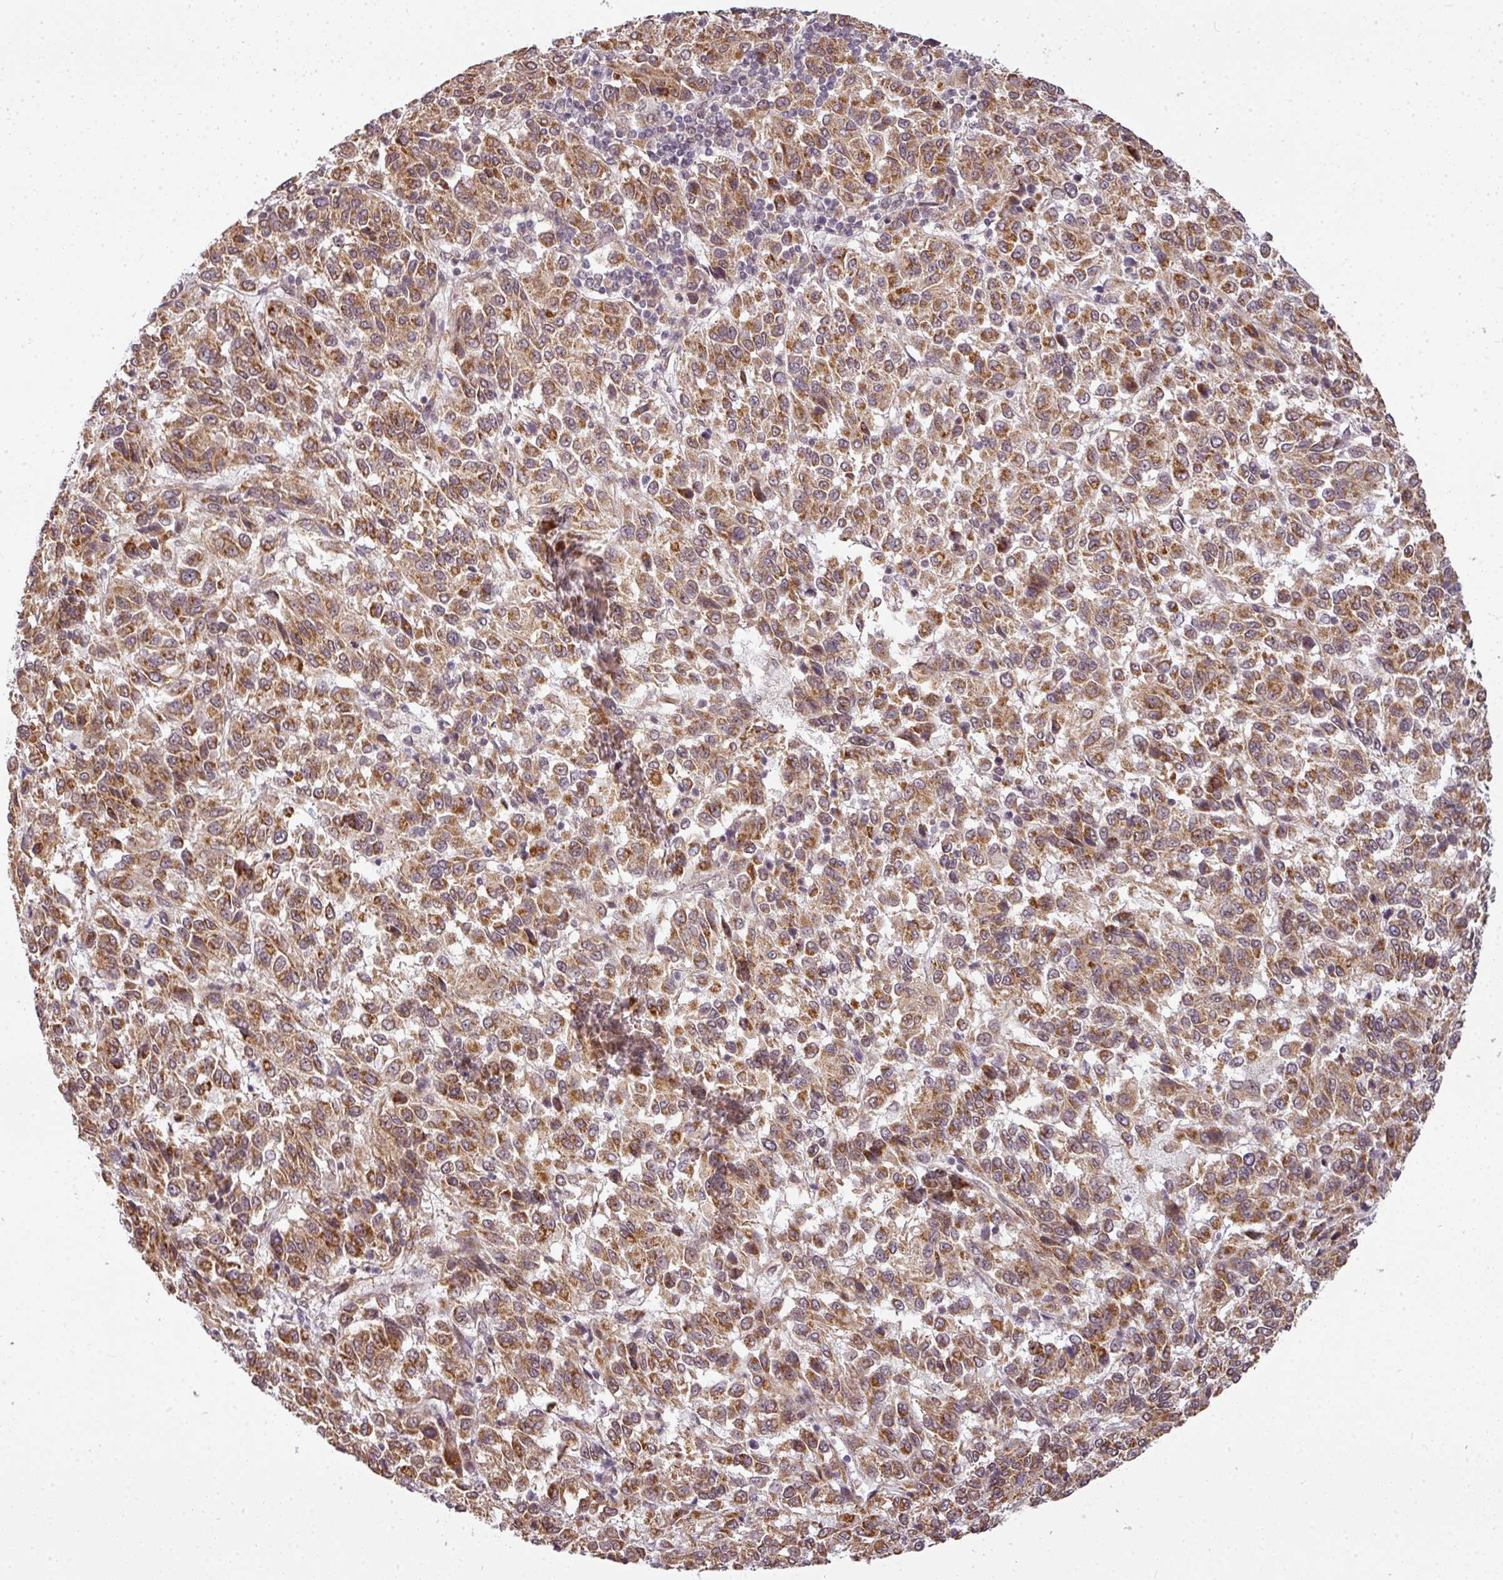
{"staining": {"intensity": "moderate", "quantity": ">75%", "location": "cytoplasmic/membranous"}, "tissue": "melanoma", "cell_type": "Tumor cells", "image_type": "cancer", "snomed": [{"axis": "morphology", "description": "Malignant melanoma, Metastatic site"}, {"axis": "topography", "description": "Lung"}], "caption": "High-power microscopy captured an immunohistochemistry histopathology image of melanoma, revealing moderate cytoplasmic/membranous expression in approximately >75% of tumor cells.", "gene": "C1orf226", "patient": {"sex": "male", "age": 64}}